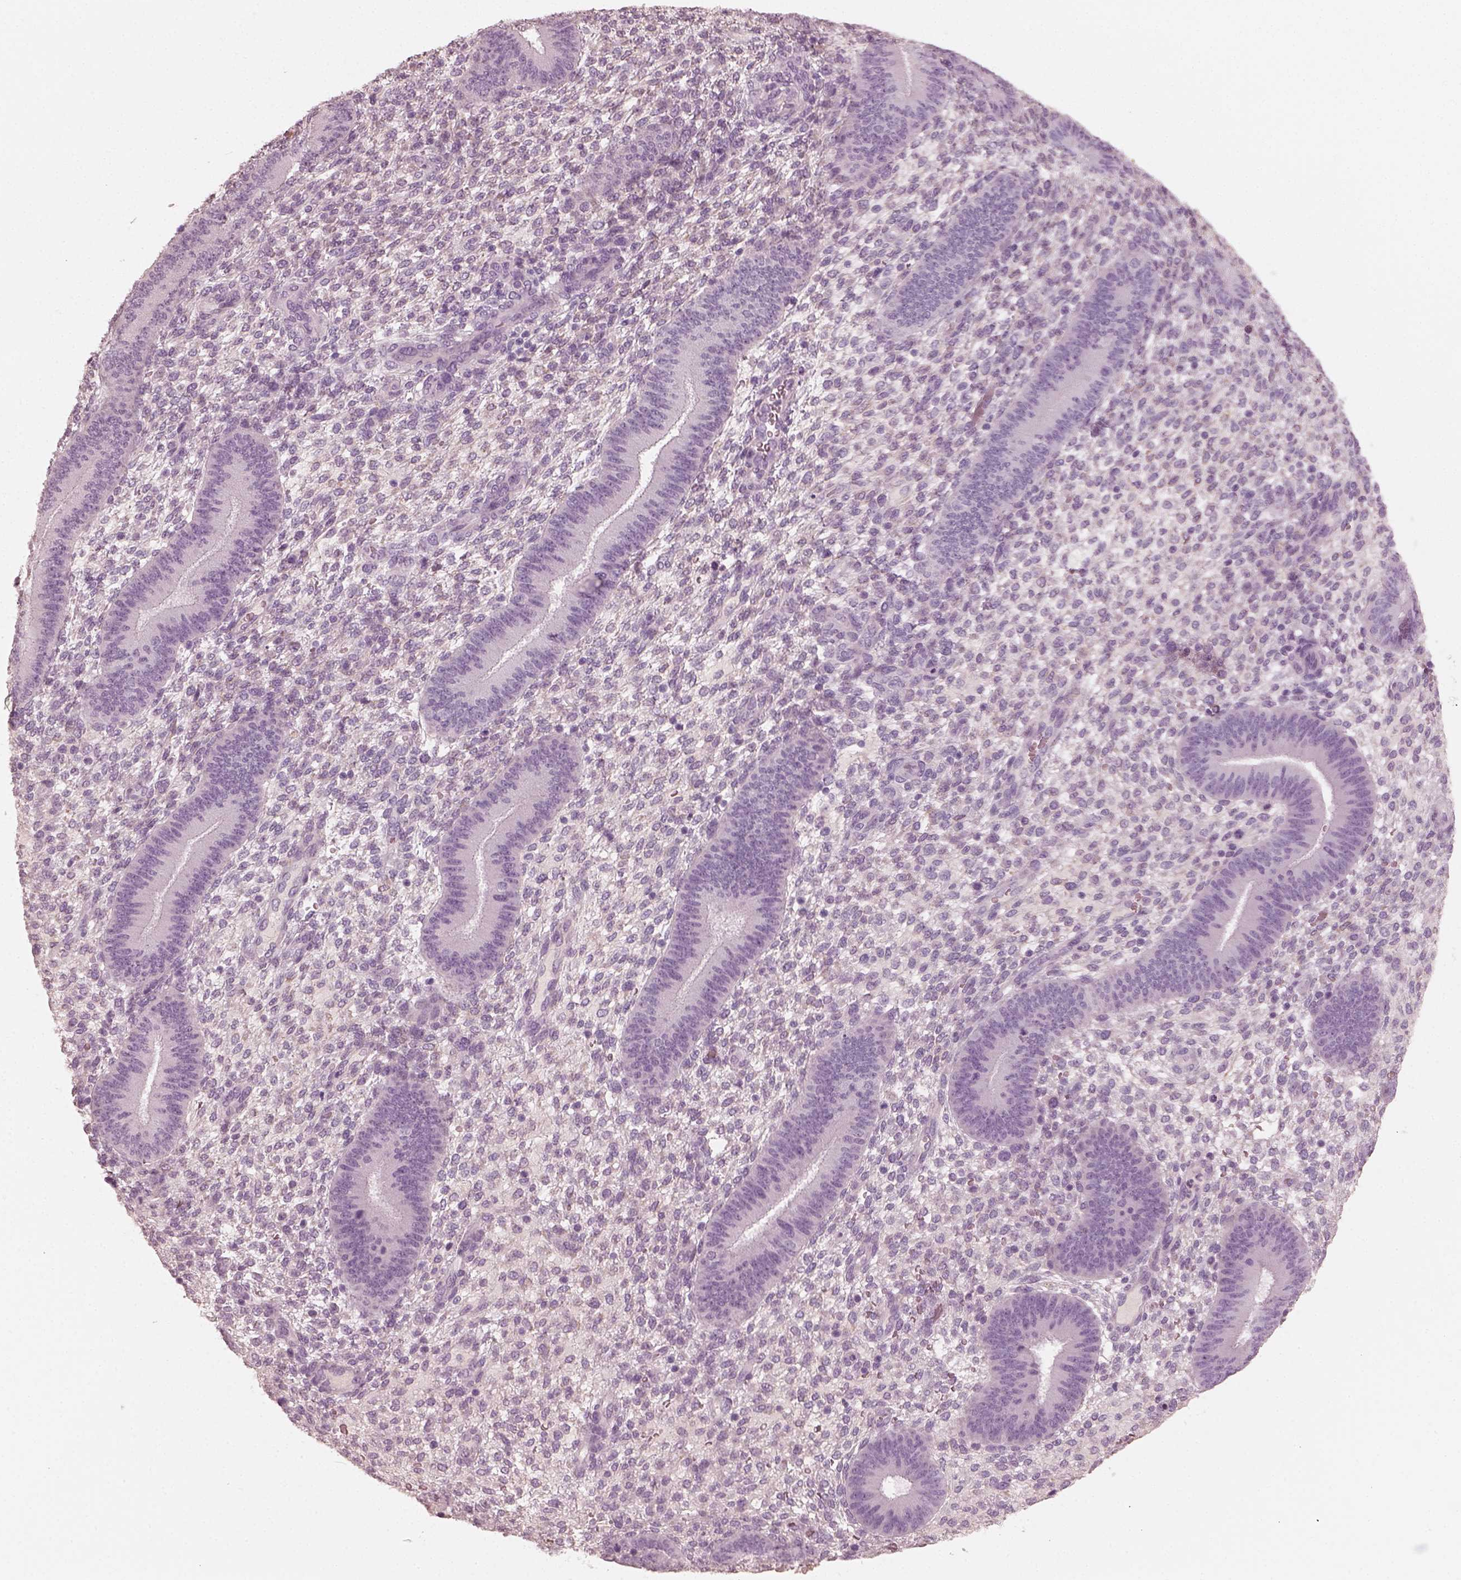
{"staining": {"intensity": "negative", "quantity": "none", "location": "none"}, "tissue": "endometrium", "cell_type": "Cells in endometrial stroma", "image_type": "normal", "snomed": [{"axis": "morphology", "description": "Normal tissue, NOS"}, {"axis": "topography", "description": "Endometrium"}], "caption": "Immunohistochemical staining of normal human endometrium exhibits no significant positivity in cells in endometrial stroma.", "gene": "RS1", "patient": {"sex": "female", "age": 39}}